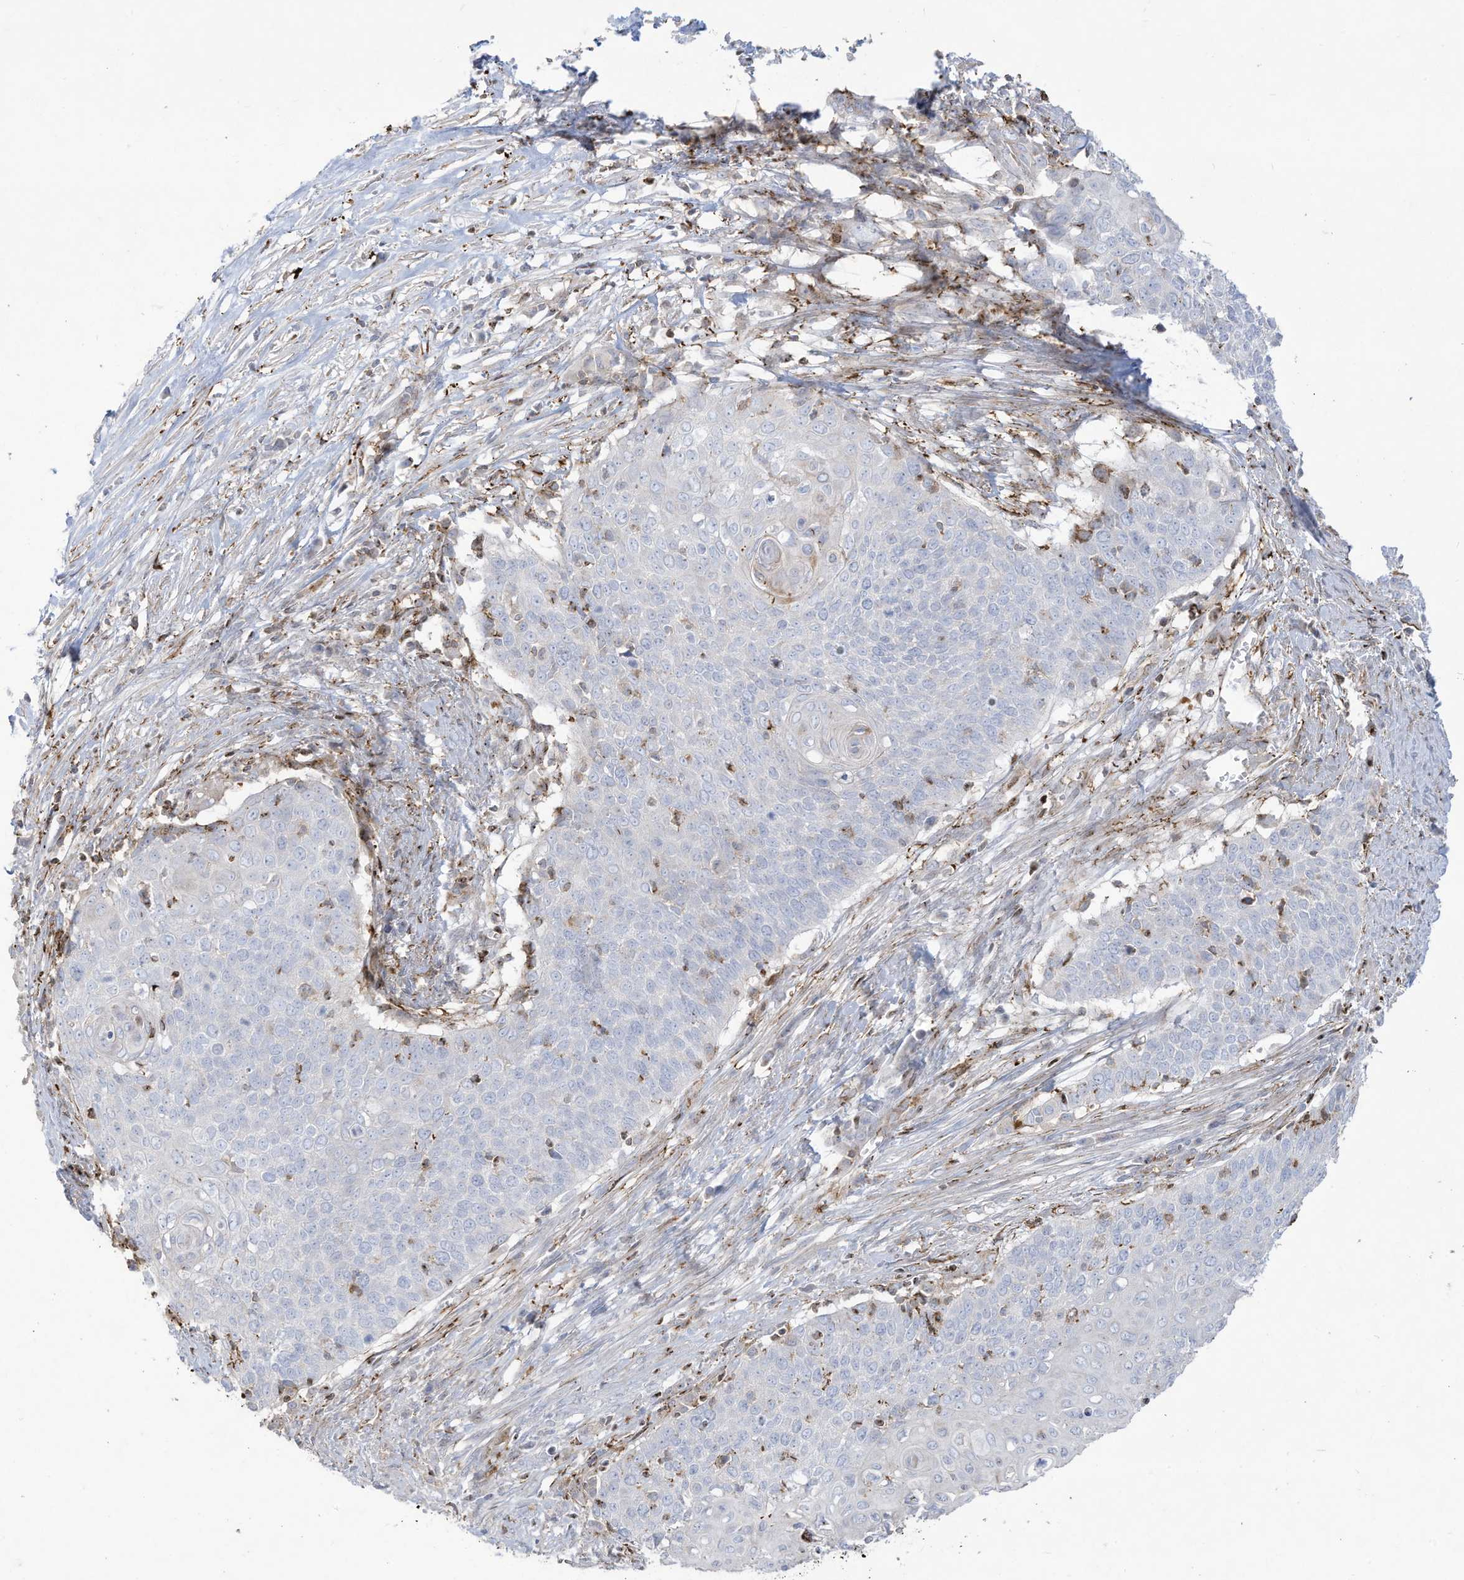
{"staining": {"intensity": "negative", "quantity": "none", "location": "none"}, "tissue": "cervical cancer", "cell_type": "Tumor cells", "image_type": "cancer", "snomed": [{"axis": "morphology", "description": "Squamous cell carcinoma, NOS"}, {"axis": "topography", "description": "Cervix"}], "caption": "This is an IHC image of cervical squamous cell carcinoma. There is no positivity in tumor cells.", "gene": "THNSL2", "patient": {"sex": "female", "age": 39}}